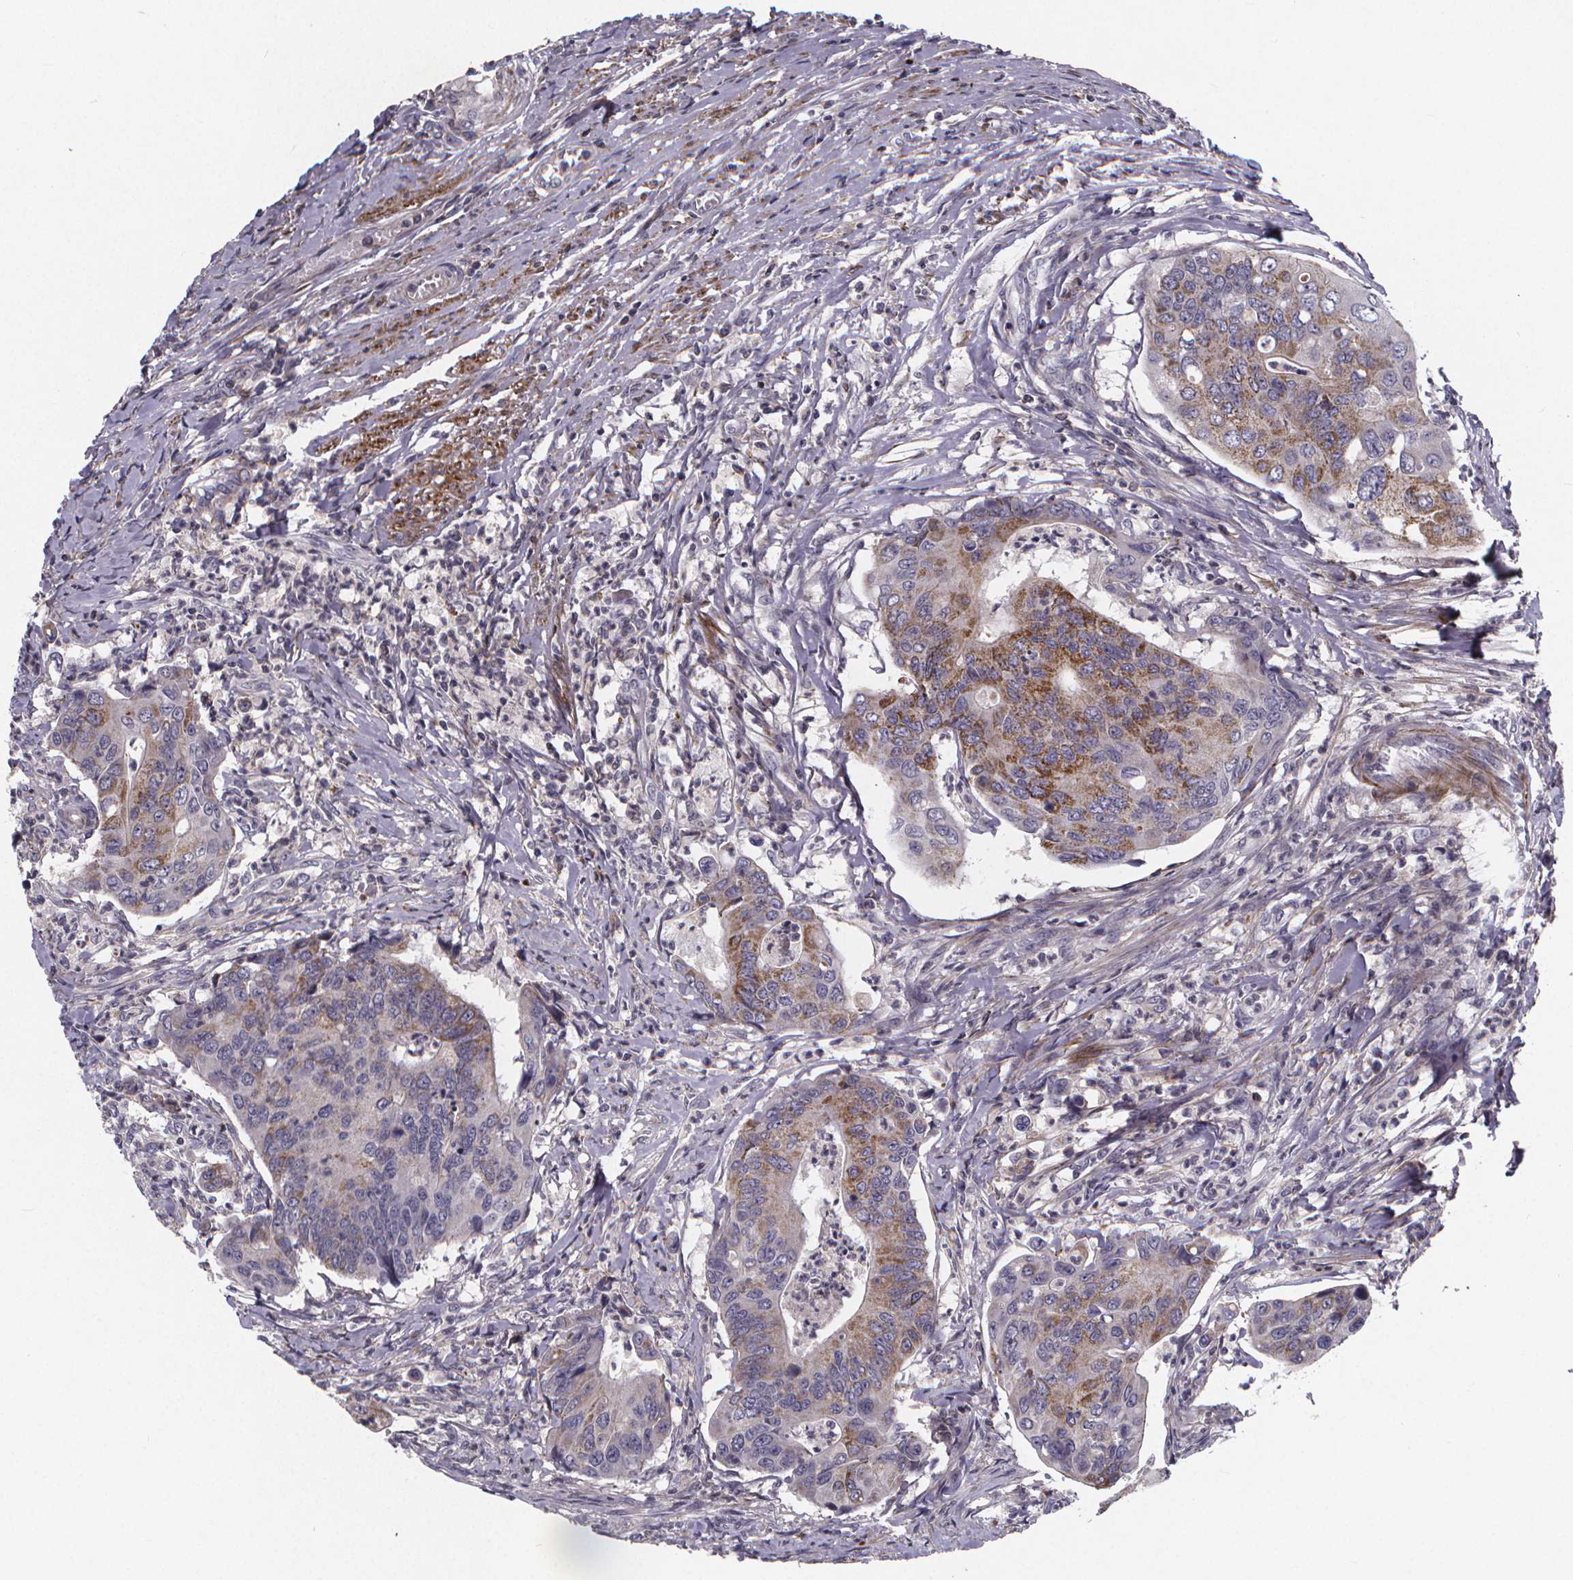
{"staining": {"intensity": "moderate", "quantity": "25%-75%", "location": "cytoplasmic/membranous"}, "tissue": "colorectal cancer", "cell_type": "Tumor cells", "image_type": "cancer", "snomed": [{"axis": "morphology", "description": "Adenocarcinoma, NOS"}, {"axis": "topography", "description": "Colon"}], "caption": "Colorectal cancer was stained to show a protein in brown. There is medium levels of moderate cytoplasmic/membranous expression in approximately 25%-75% of tumor cells. Using DAB (brown) and hematoxylin (blue) stains, captured at high magnification using brightfield microscopy.", "gene": "FBXW2", "patient": {"sex": "female", "age": 67}}